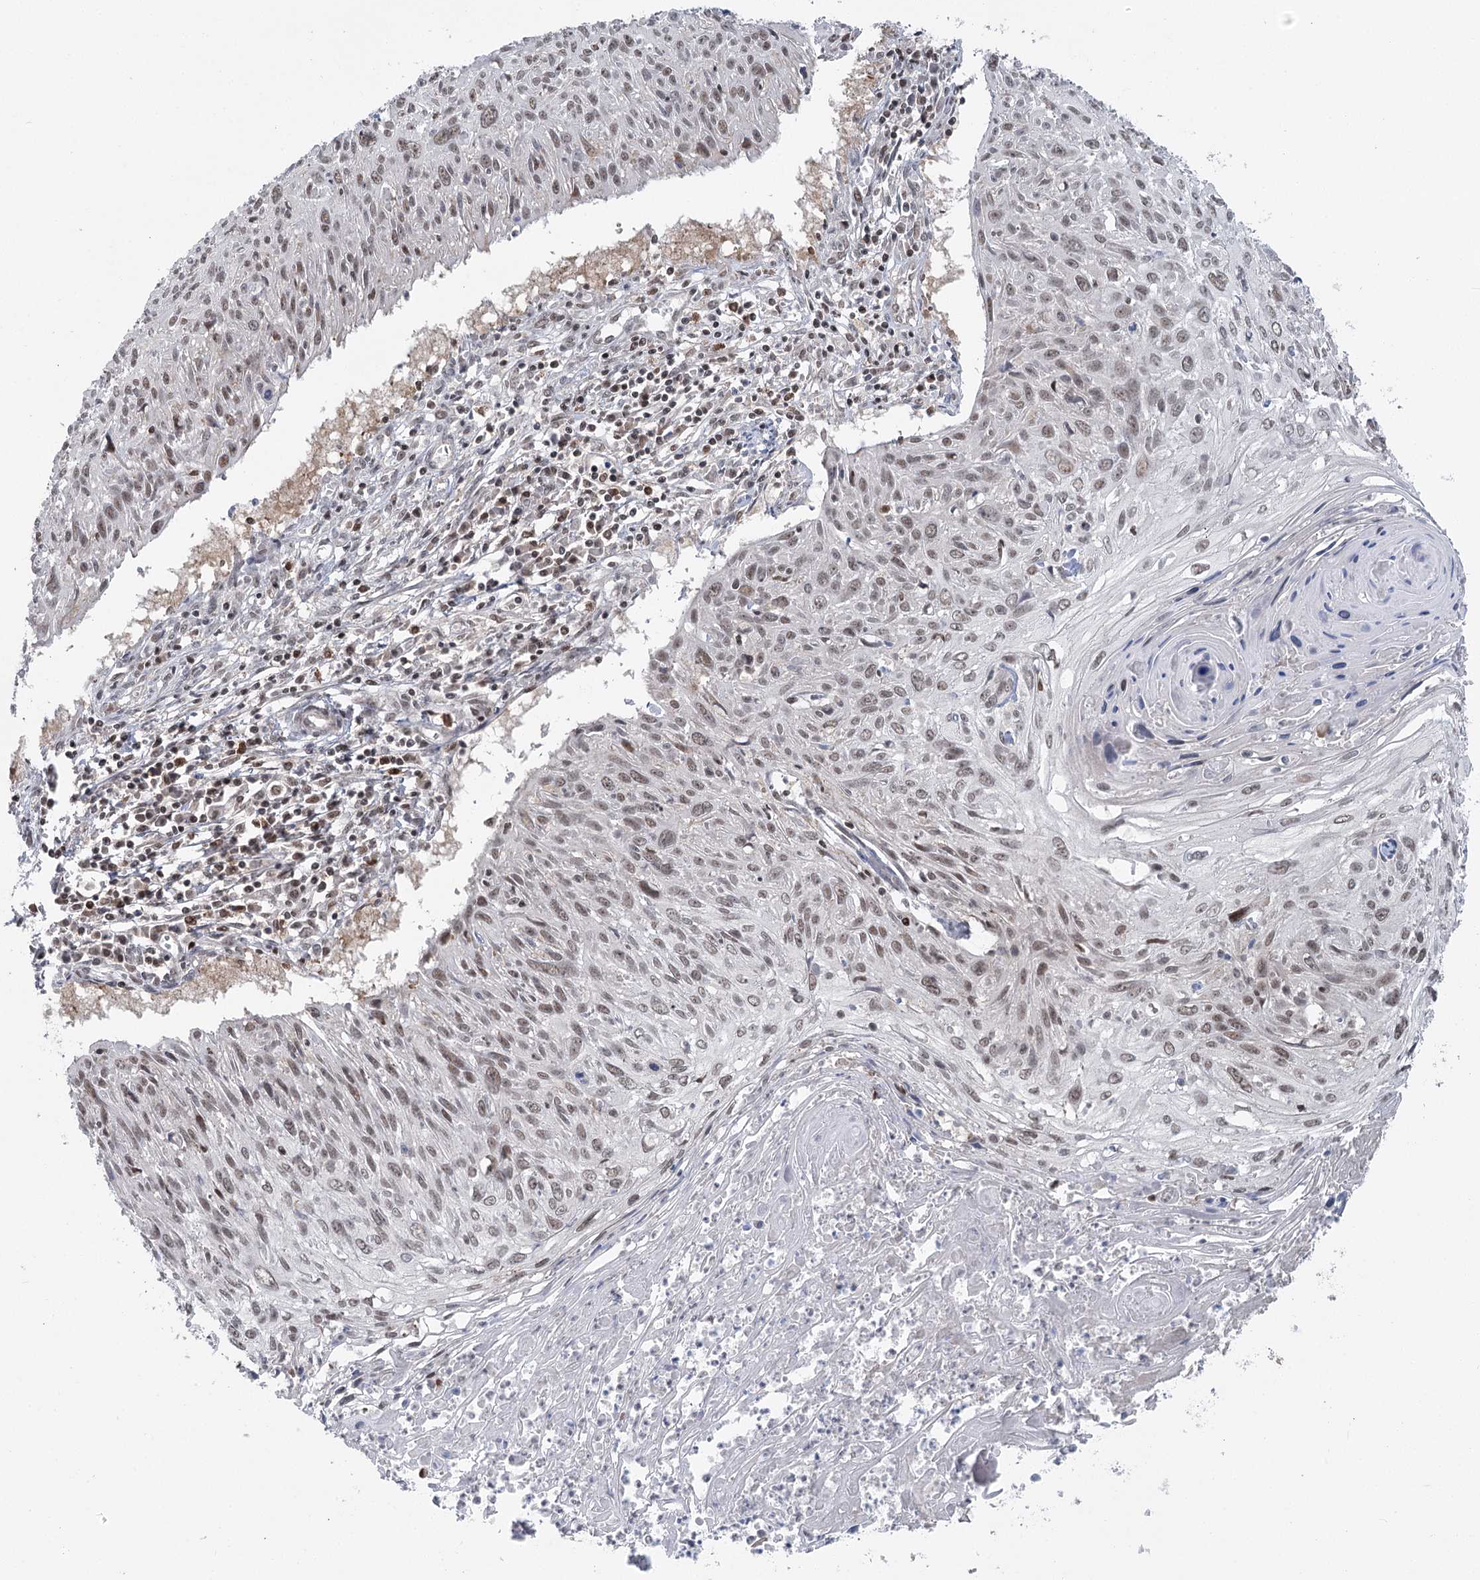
{"staining": {"intensity": "weak", "quantity": ">75%", "location": "nuclear"}, "tissue": "cervical cancer", "cell_type": "Tumor cells", "image_type": "cancer", "snomed": [{"axis": "morphology", "description": "Squamous cell carcinoma, NOS"}, {"axis": "topography", "description": "Cervix"}], "caption": "A photomicrograph of cervical cancer (squamous cell carcinoma) stained for a protein shows weak nuclear brown staining in tumor cells.", "gene": "PDS5A", "patient": {"sex": "female", "age": 51}}